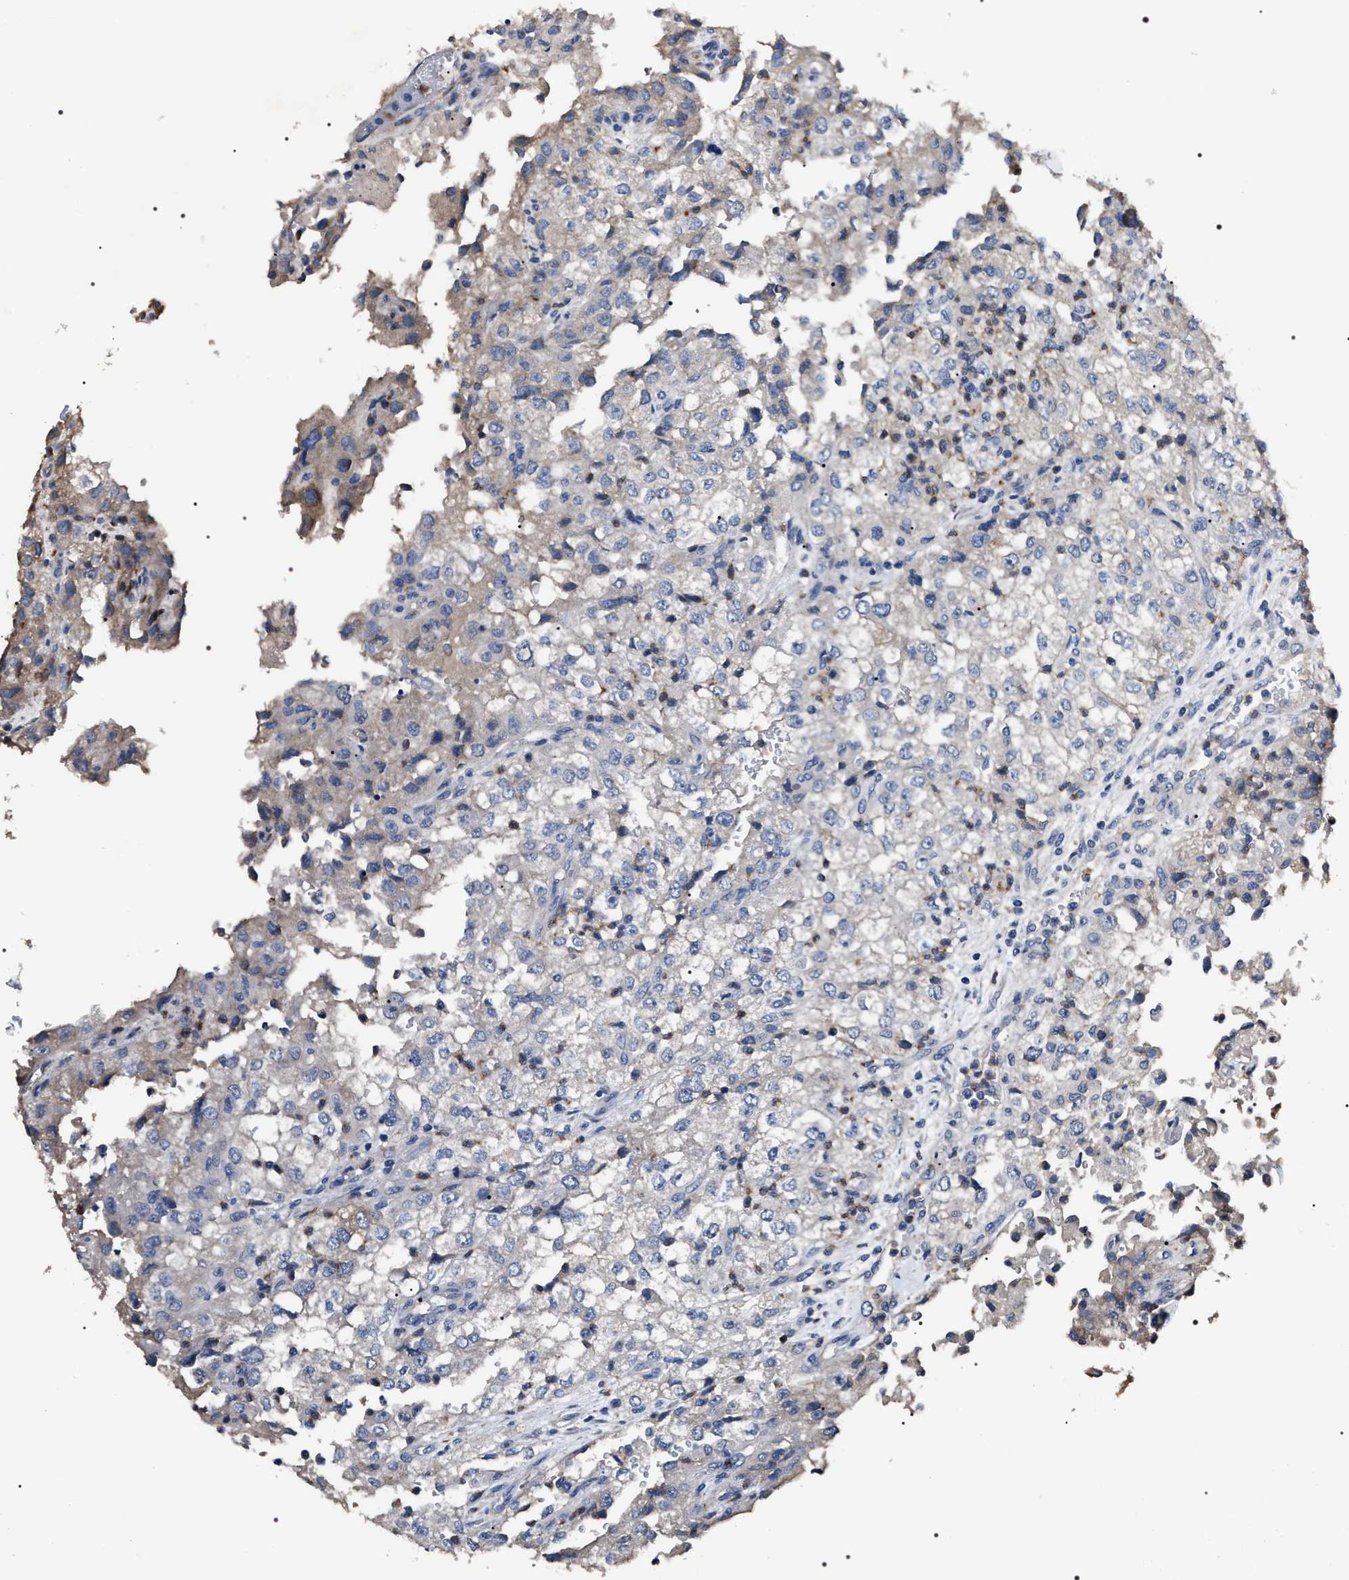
{"staining": {"intensity": "negative", "quantity": "none", "location": "none"}, "tissue": "renal cancer", "cell_type": "Tumor cells", "image_type": "cancer", "snomed": [{"axis": "morphology", "description": "Adenocarcinoma, NOS"}, {"axis": "topography", "description": "Kidney"}], "caption": "Photomicrograph shows no significant protein expression in tumor cells of adenocarcinoma (renal). The staining was performed using DAB (3,3'-diaminobenzidine) to visualize the protein expression in brown, while the nuclei were stained in blue with hematoxylin (Magnification: 20x).", "gene": "TRIM54", "patient": {"sex": "female", "age": 54}}